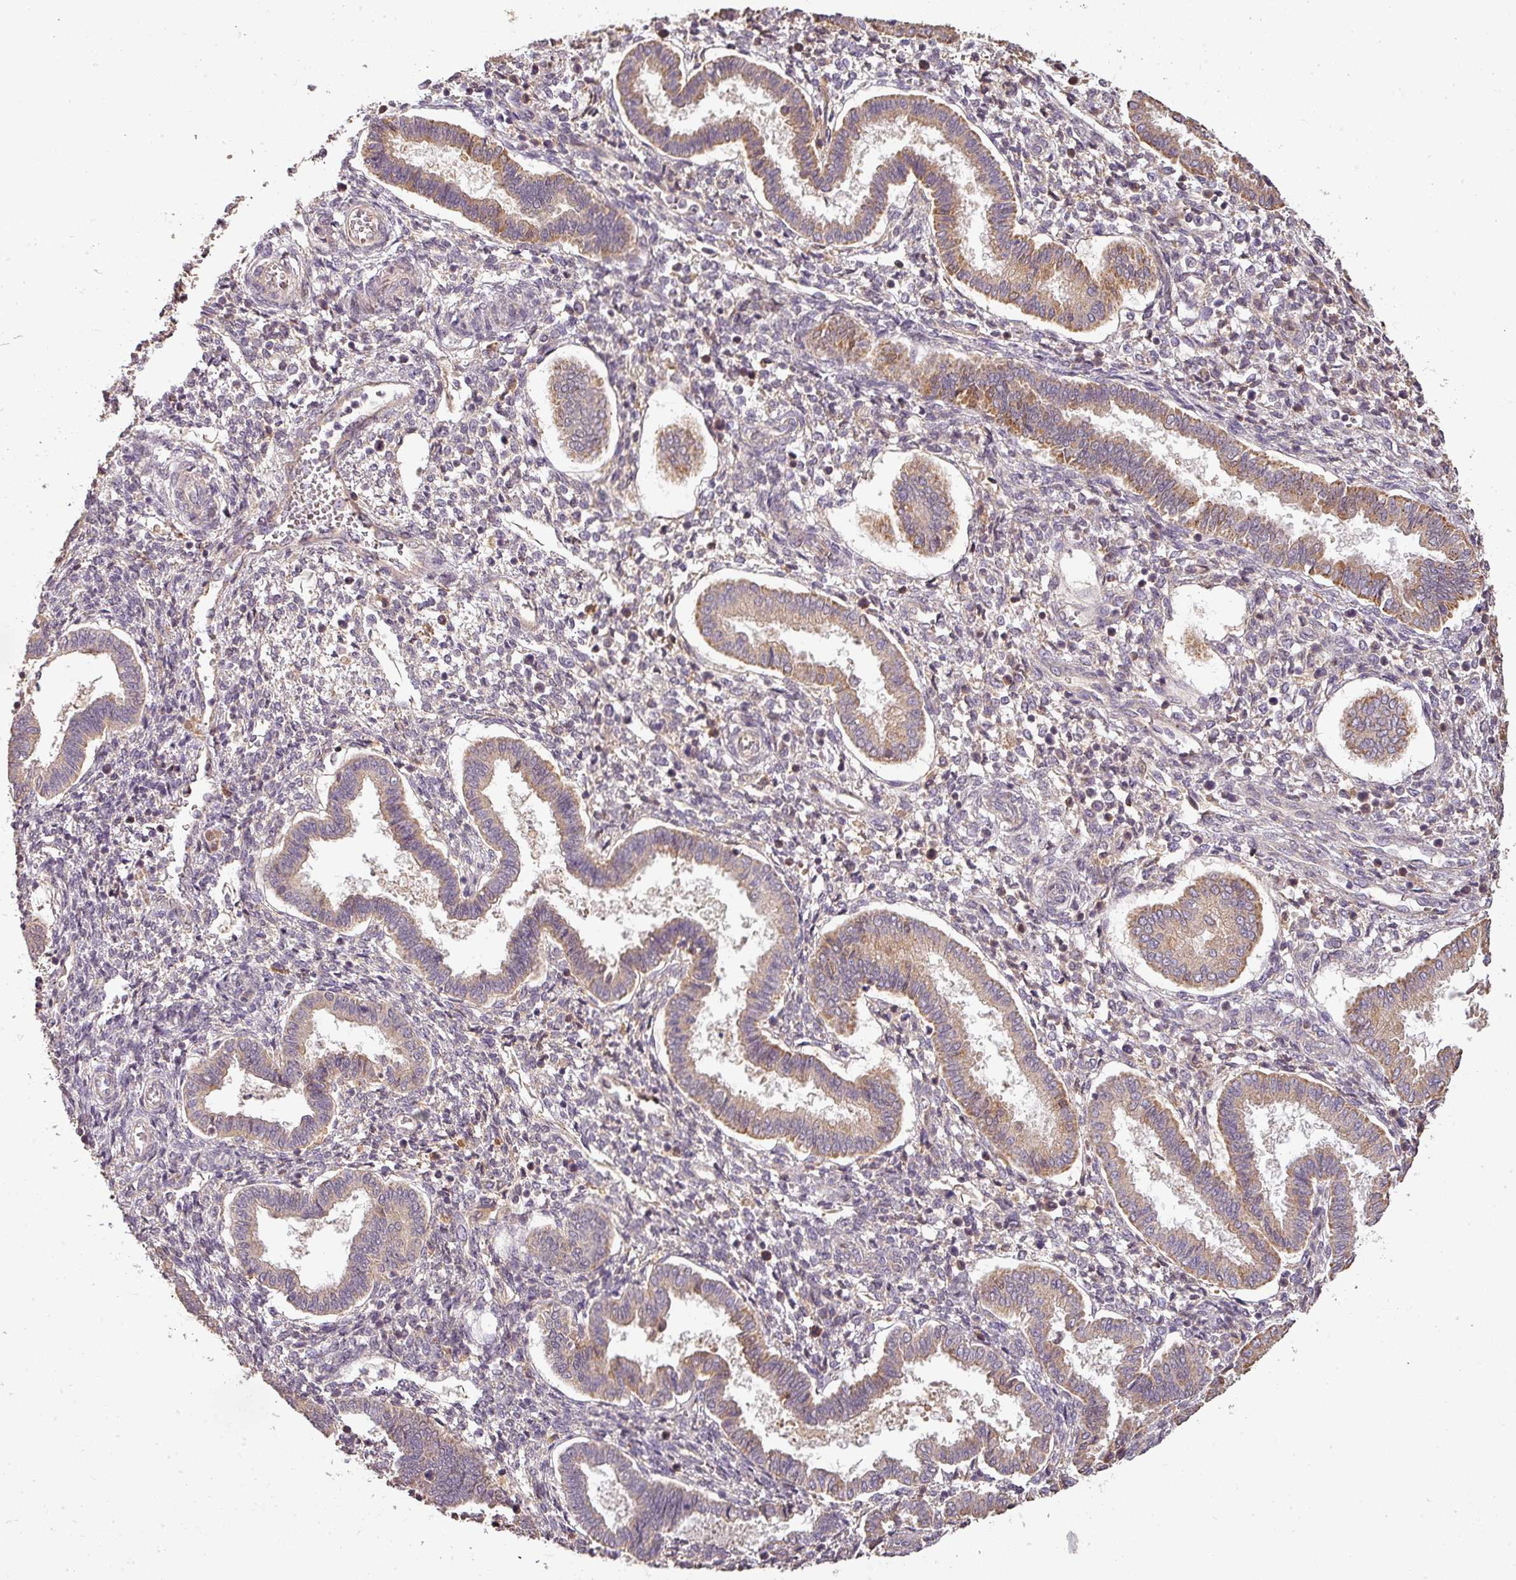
{"staining": {"intensity": "weak", "quantity": "25%-75%", "location": "cytoplasmic/membranous"}, "tissue": "endometrium", "cell_type": "Cells in endometrial stroma", "image_type": "normal", "snomed": [{"axis": "morphology", "description": "Normal tissue, NOS"}, {"axis": "topography", "description": "Endometrium"}], "caption": "Weak cytoplasmic/membranous protein staining is present in about 25%-75% of cells in endometrial stroma in endometrium. (IHC, brightfield microscopy, high magnification).", "gene": "BPIFB3", "patient": {"sex": "female", "age": 24}}